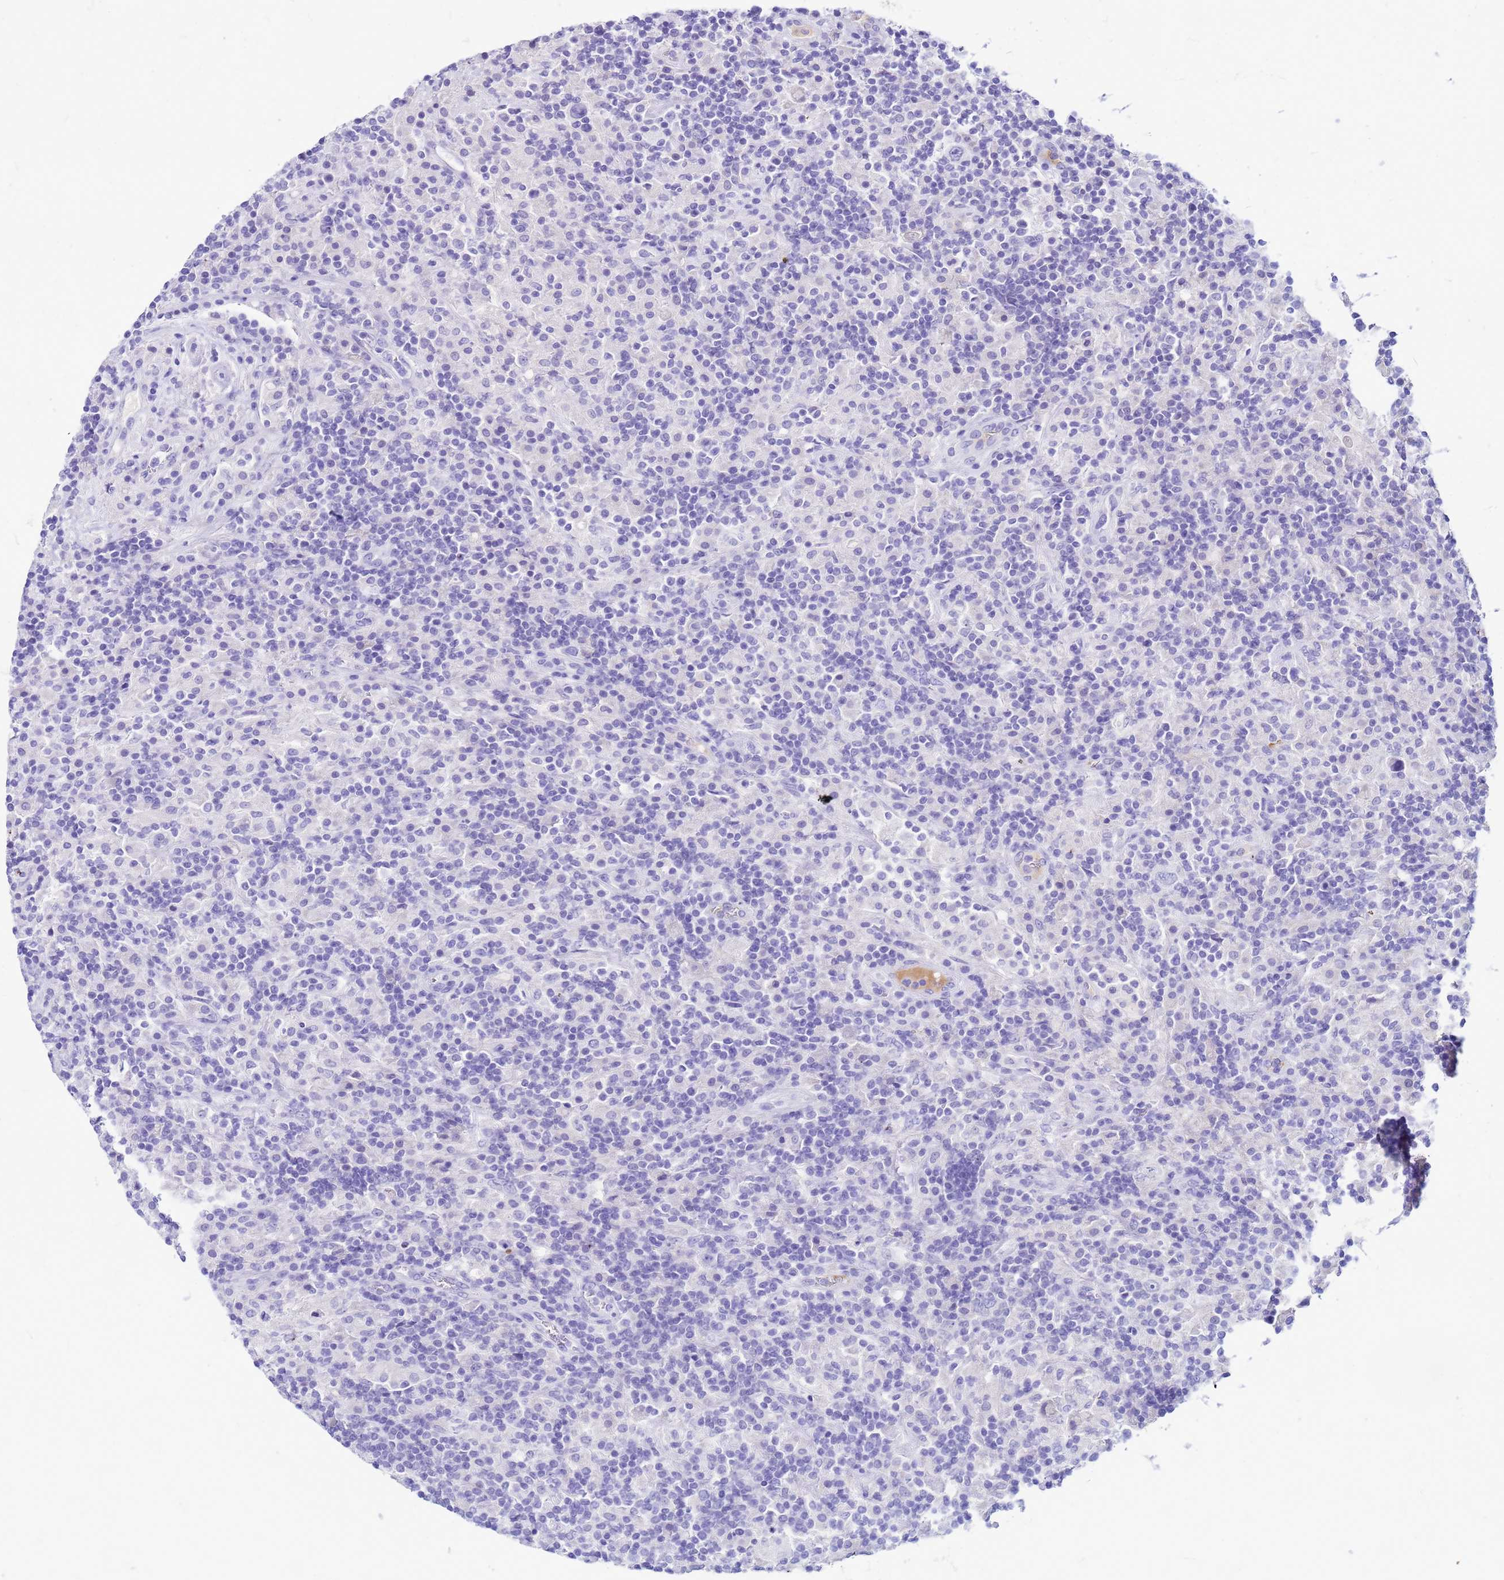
{"staining": {"intensity": "negative", "quantity": "none", "location": "none"}, "tissue": "lymphoma", "cell_type": "Tumor cells", "image_type": "cancer", "snomed": [{"axis": "morphology", "description": "Hodgkin's disease, NOS"}, {"axis": "topography", "description": "Lymph node"}], "caption": "An immunohistochemistry (IHC) histopathology image of Hodgkin's disease is shown. There is no staining in tumor cells of Hodgkin's disease. (DAB IHC with hematoxylin counter stain).", "gene": "CFAP100", "patient": {"sex": "male", "age": 70}}